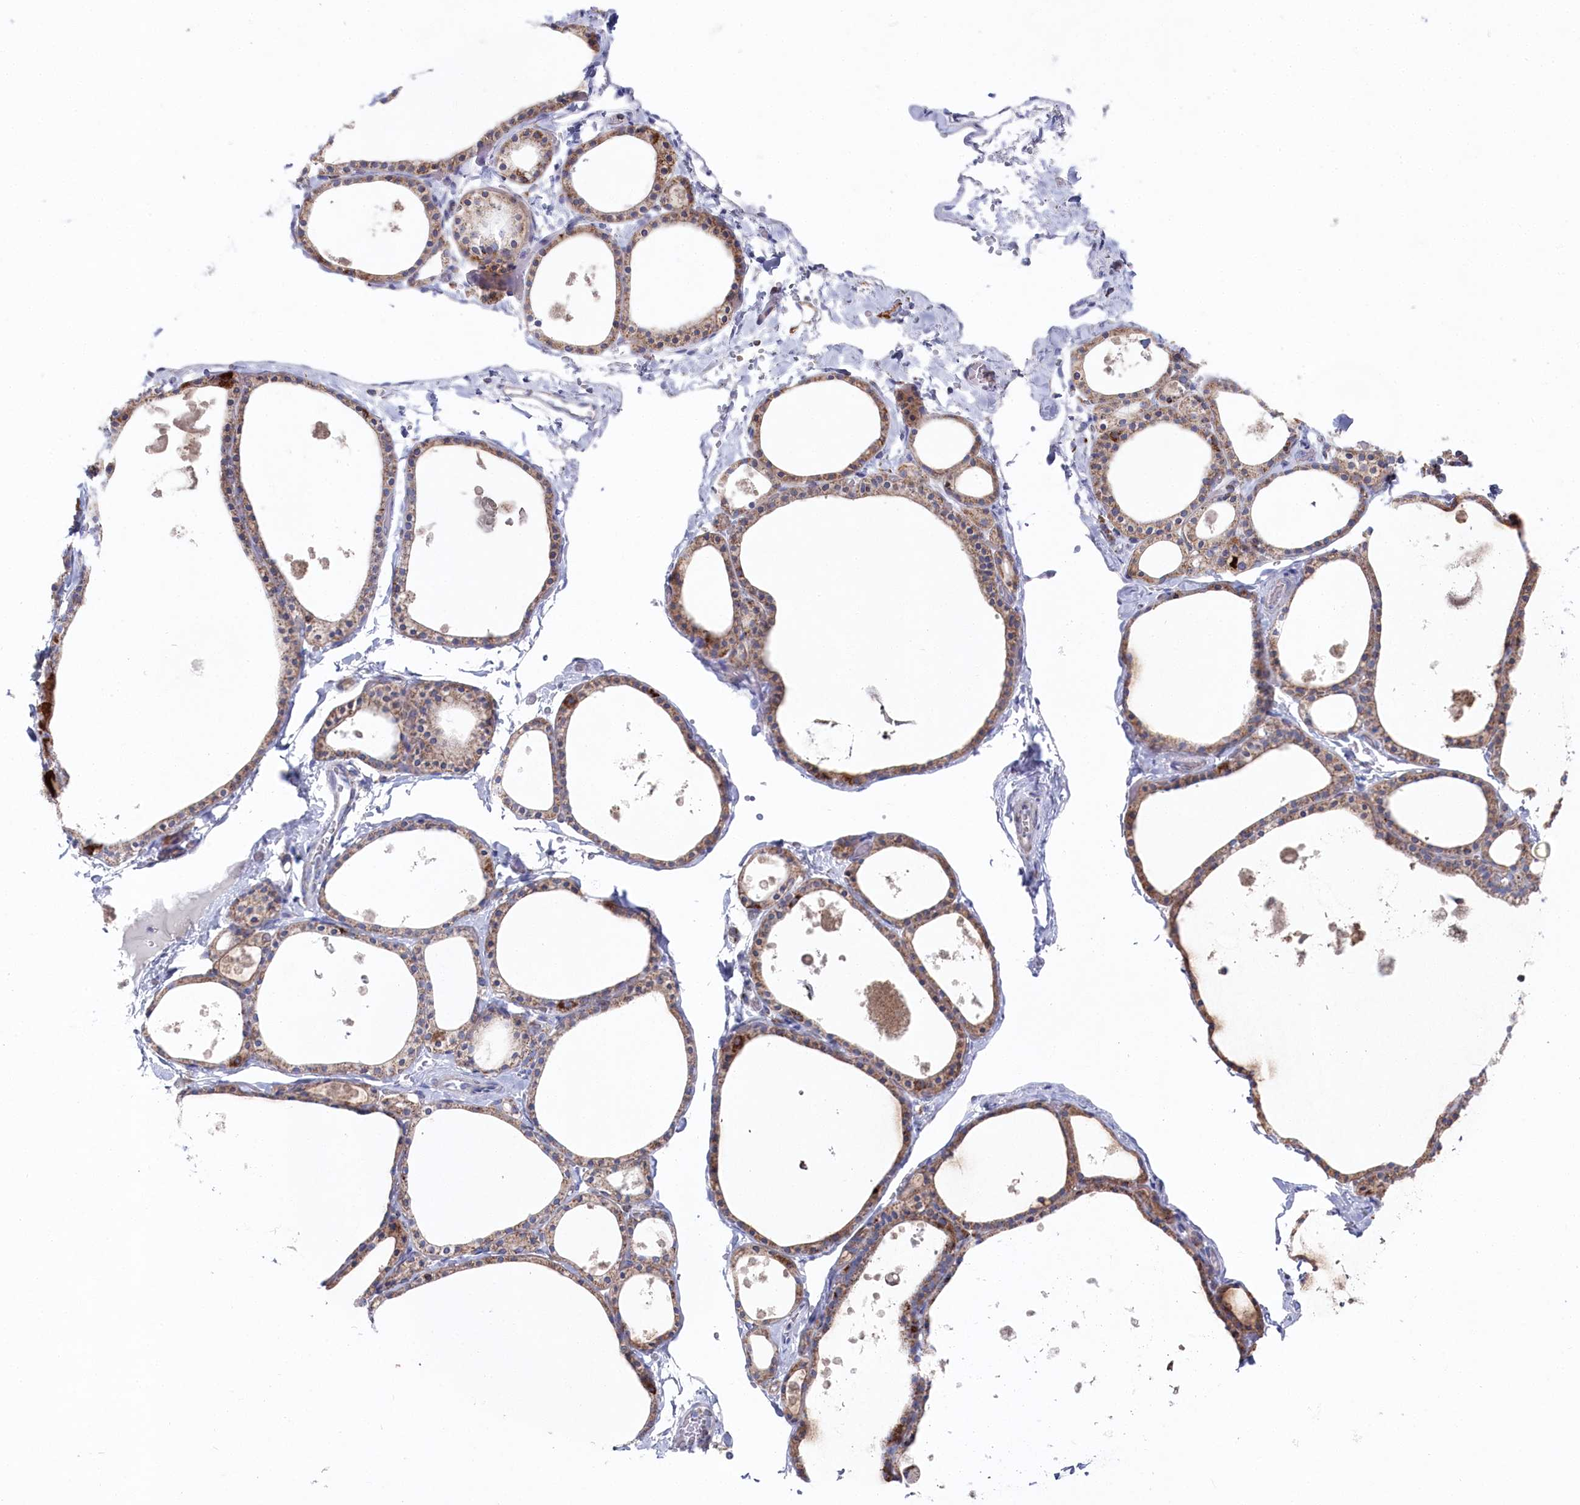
{"staining": {"intensity": "moderate", "quantity": "25%-75%", "location": "cytoplasmic/membranous"}, "tissue": "thyroid gland", "cell_type": "Glandular cells", "image_type": "normal", "snomed": [{"axis": "morphology", "description": "Normal tissue, NOS"}, {"axis": "topography", "description": "Thyroid gland"}], "caption": "The micrograph reveals a brown stain indicating the presence of a protein in the cytoplasmic/membranous of glandular cells in thyroid gland. (DAB = brown stain, brightfield microscopy at high magnification).", "gene": "GLS2", "patient": {"sex": "male", "age": 56}}